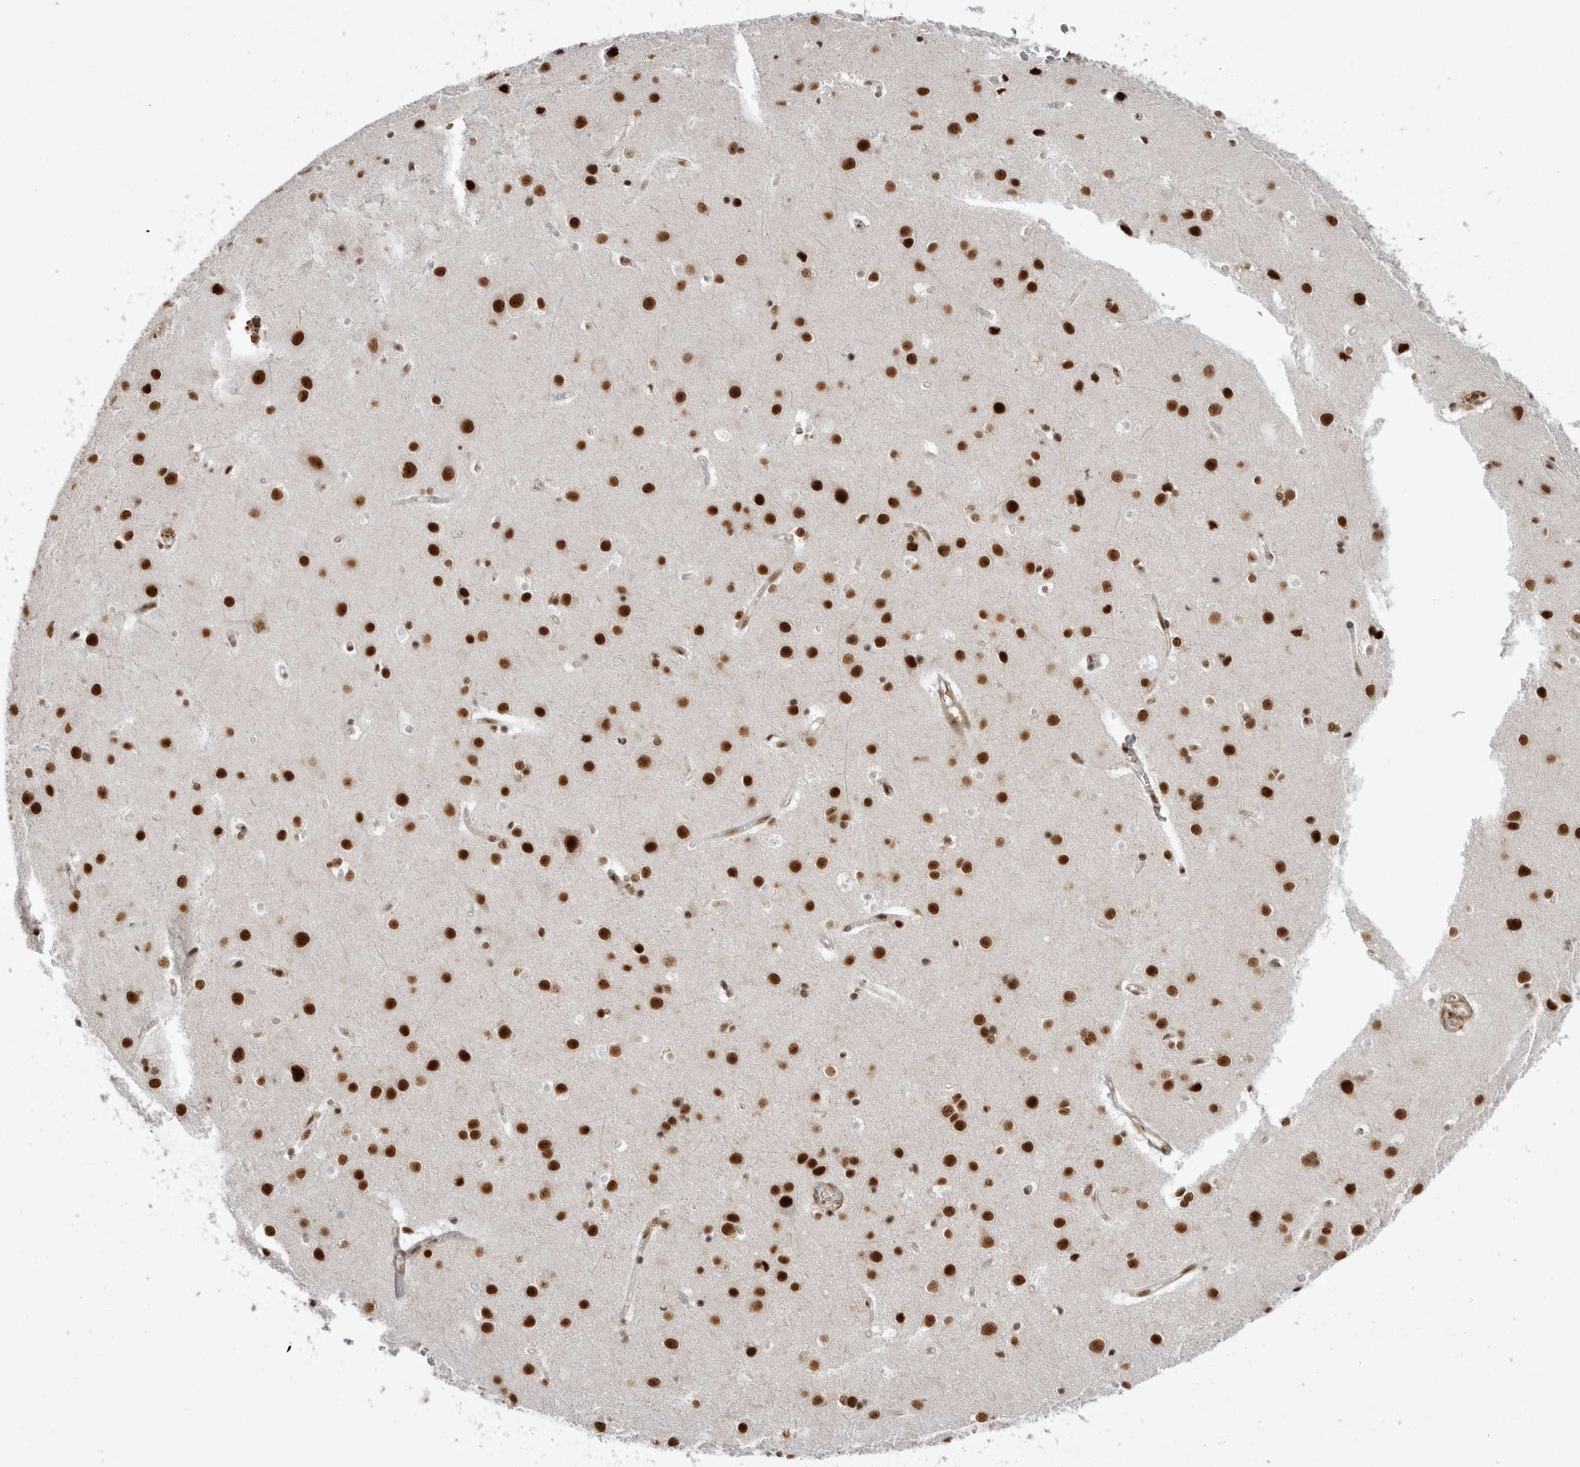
{"staining": {"intensity": "moderate", "quantity": ">75%", "location": "nuclear"}, "tissue": "cerebral cortex", "cell_type": "Endothelial cells", "image_type": "normal", "snomed": [{"axis": "morphology", "description": "Normal tissue, NOS"}, {"axis": "topography", "description": "Cerebral cortex"}], "caption": "A brown stain highlights moderate nuclear positivity of a protein in endothelial cells of benign cerebral cortex.", "gene": "PPP1R8", "patient": {"sex": "male", "age": 54}}